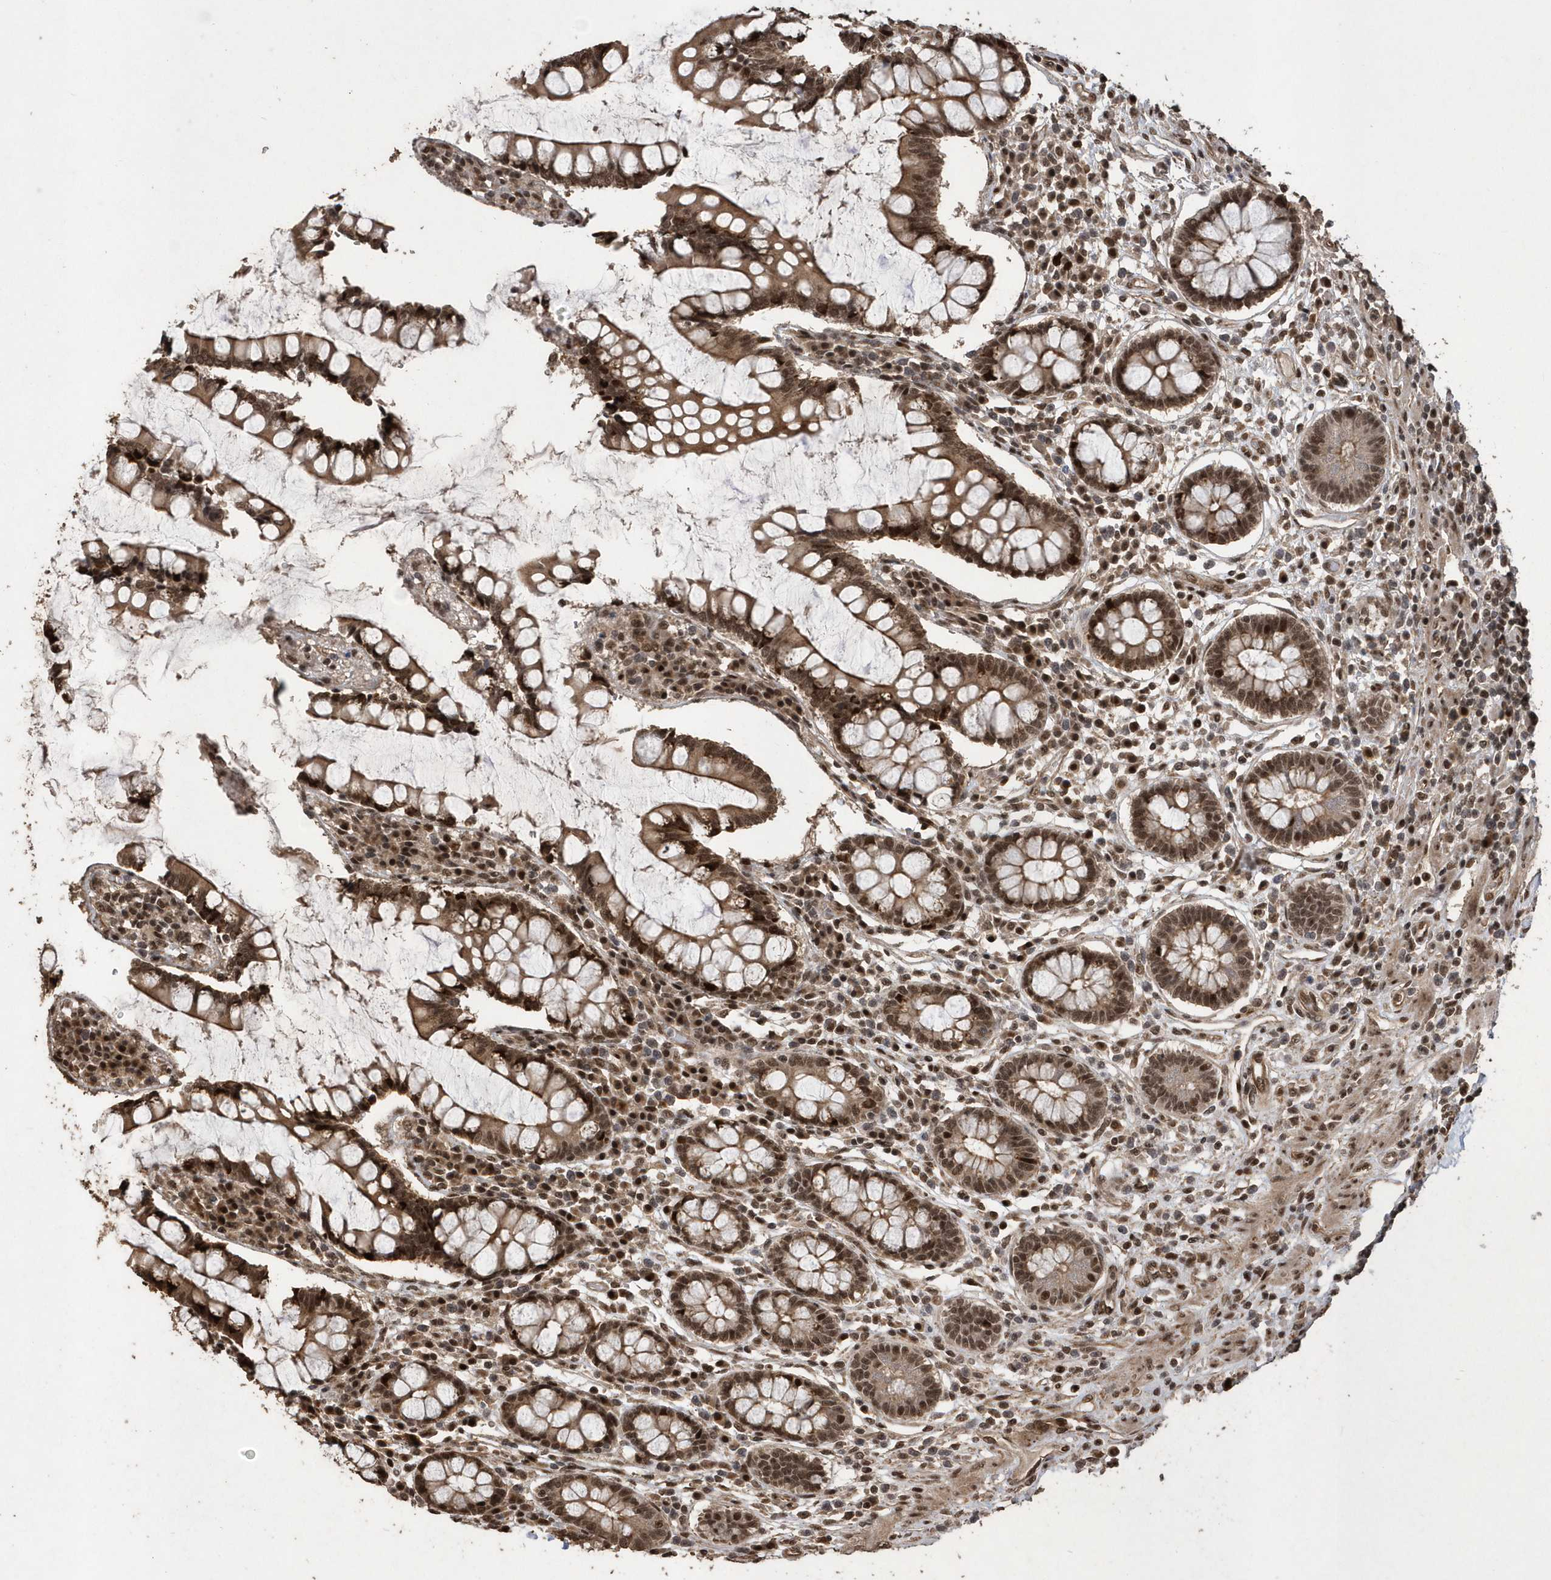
{"staining": {"intensity": "moderate", "quantity": ">75%", "location": "cytoplasmic/membranous,nuclear"}, "tissue": "colon", "cell_type": "Endothelial cells", "image_type": "normal", "snomed": [{"axis": "morphology", "description": "Normal tissue, NOS"}, {"axis": "topography", "description": "Colon"}], "caption": "Protein expression by immunohistochemistry reveals moderate cytoplasmic/membranous,nuclear expression in approximately >75% of endothelial cells in normal colon. Immunohistochemistry stains the protein of interest in brown and the nuclei are stained blue.", "gene": "INTS12", "patient": {"sex": "female", "age": 79}}